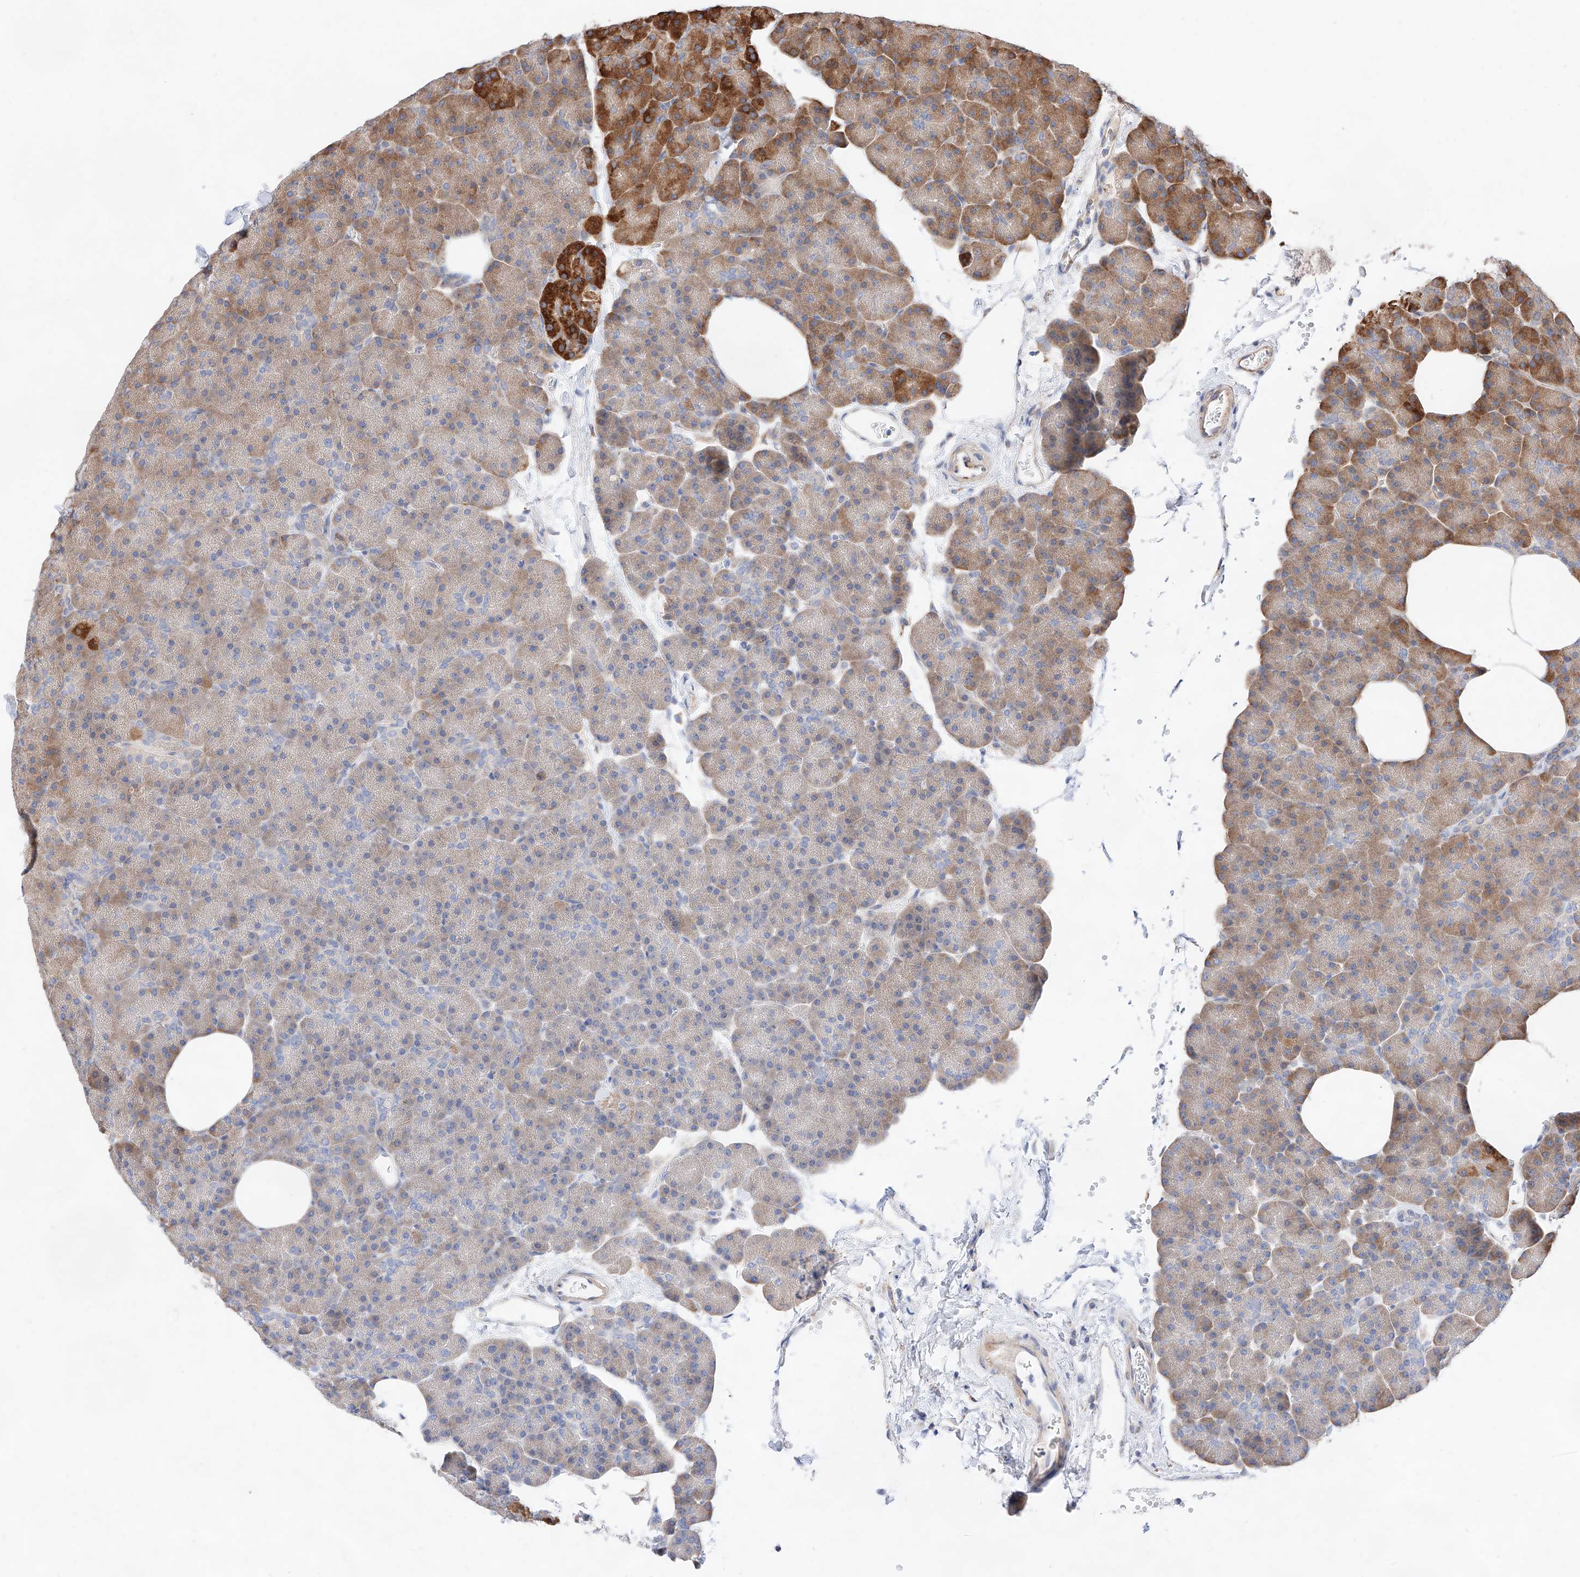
{"staining": {"intensity": "strong", "quantity": "<25%", "location": "cytoplasmic/membranous"}, "tissue": "pancreas", "cell_type": "Exocrine glandular cells", "image_type": "normal", "snomed": [{"axis": "morphology", "description": "Normal tissue, NOS"}, {"axis": "morphology", "description": "Carcinoid, malignant, NOS"}, {"axis": "topography", "description": "Pancreas"}], "caption": "Approximately <25% of exocrine glandular cells in unremarkable human pancreas display strong cytoplasmic/membranous protein staining as visualized by brown immunohistochemical staining.", "gene": "ATP9B", "patient": {"sex": "female", "age": 35}}